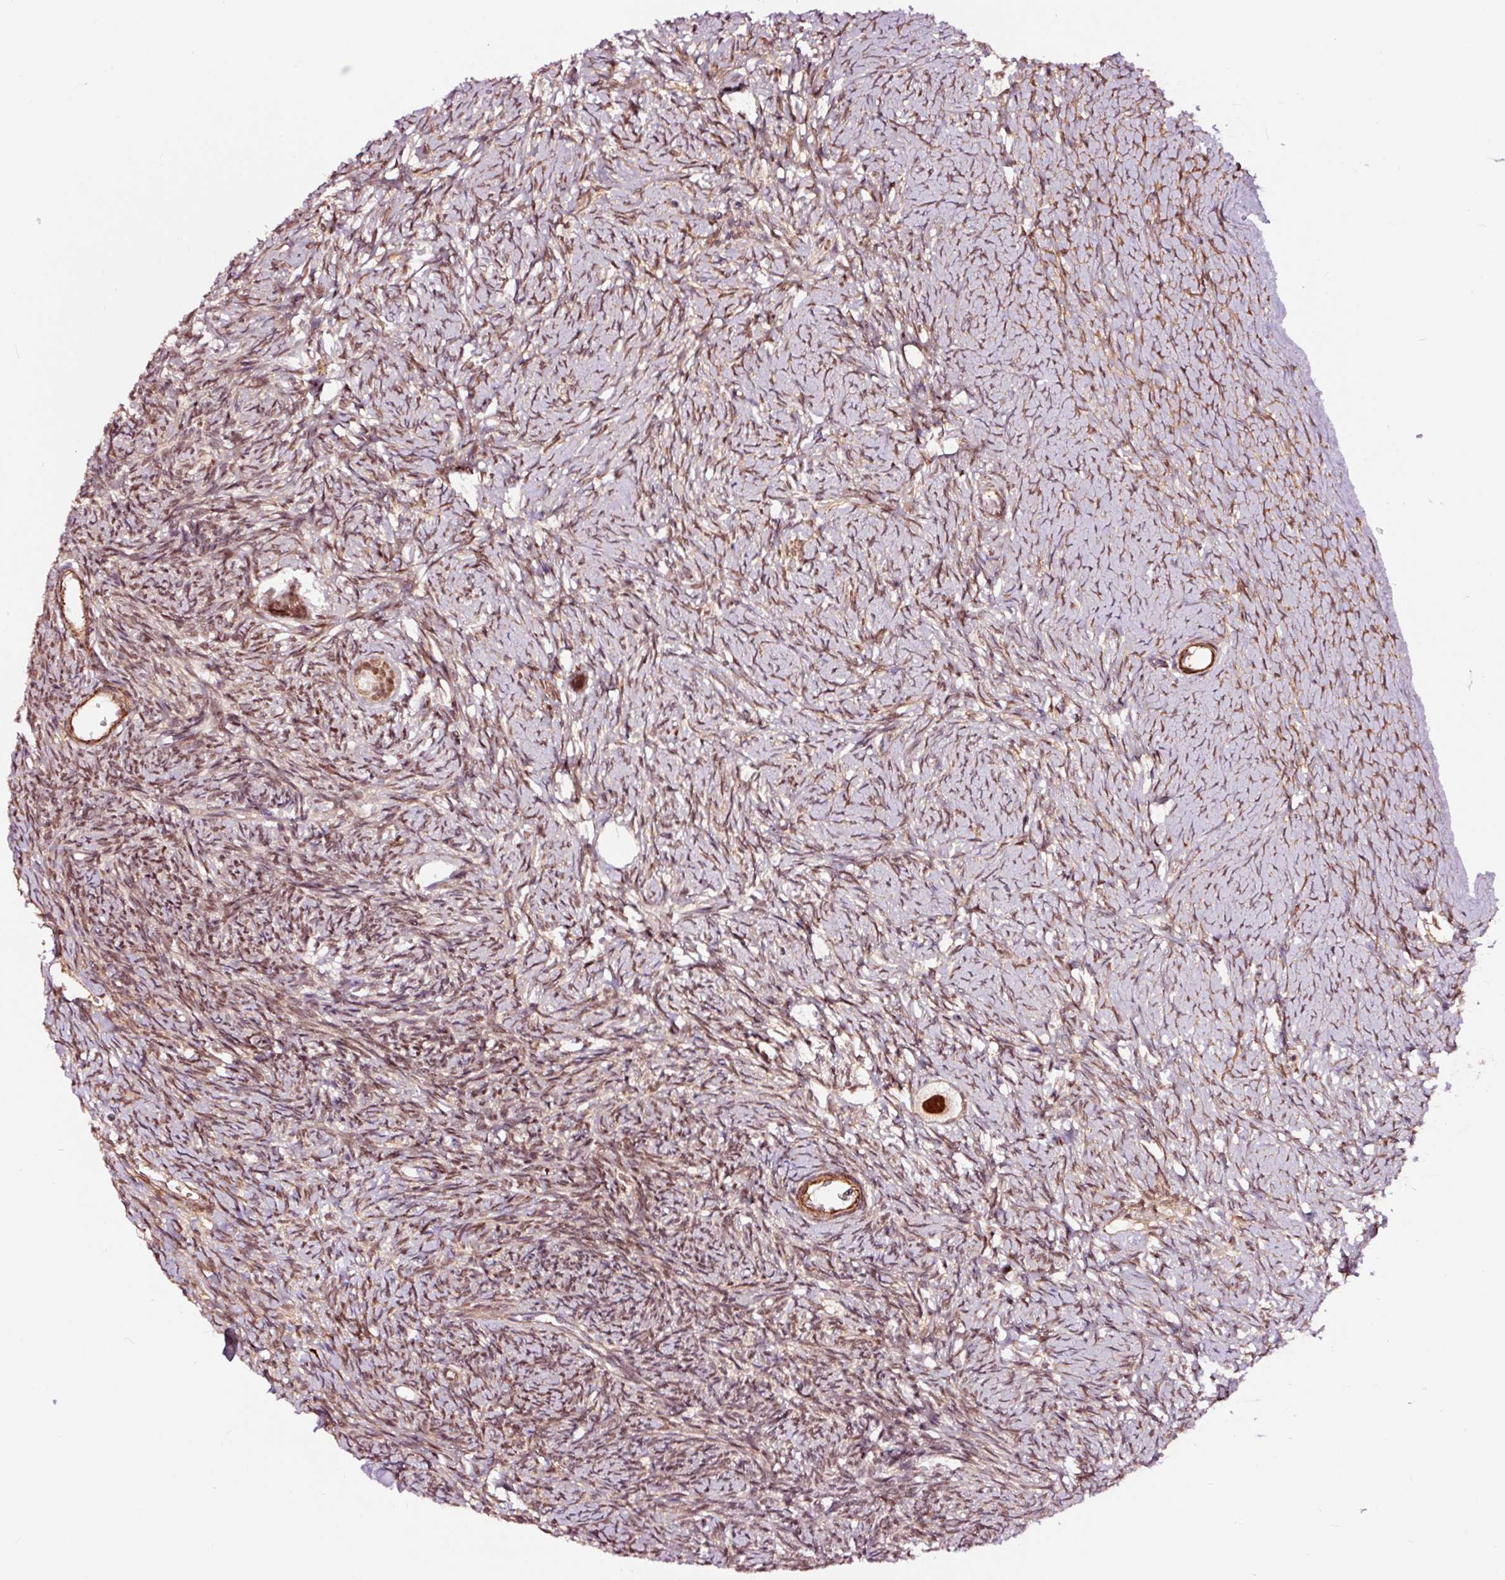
{"staining": {"intensity": "strong", "quantity": ">75%", "location": "cytoplasmic/membranous,nuclear"}, "tissue": "ovary", "cell_type": "Follicle cells", "image_type": "normal", "snomed": [{"axis": "morphology", "description": "Normal tissue, NOS"}, {"axis": "topography", "description": "Ovary"}], "caption": "Follicle cells display strong cytoplasmic/membranous,nuclear expression in about >75% of cells in normal ovary.", "gene": "TPM1", "patient": {"sex": "female", "age": 39}}